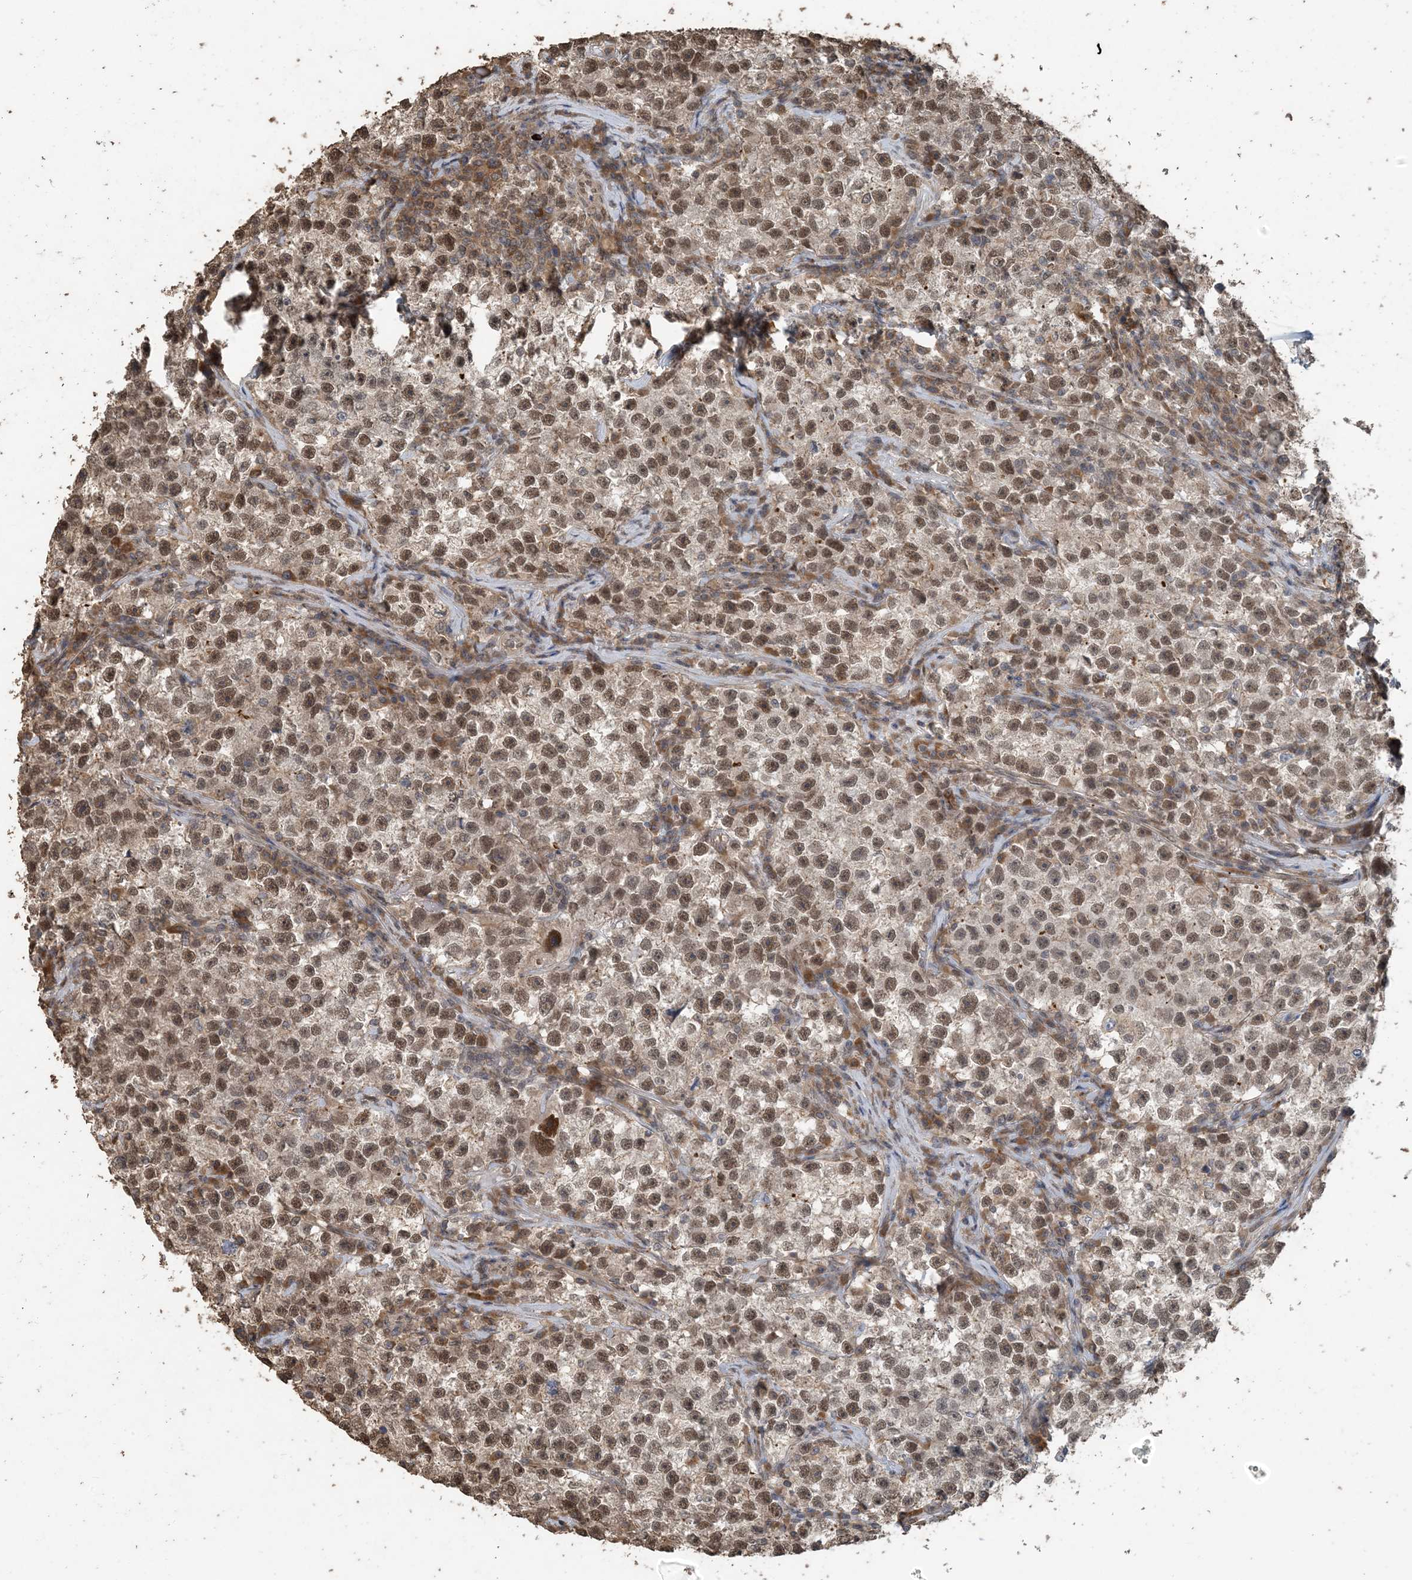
{"staining": {"intensity": "moderate", "quantity": ">75%", "location": "nuclear"}, "tissue": "testis cancer", "cell_type": "Tumor cells", "image_type": "cancer", "snomed": [{"axis": "morphology", "description": "Seminoma, NOS"}, {"axis": "topography", "description": "Testis"}], "caption": "Human testis cancer (seminoma) stained with a protein marker reveals moderate staining in tumor cells.", "gene": "ZC3H12A", "patient": {"sex": "male", "age": 22}}